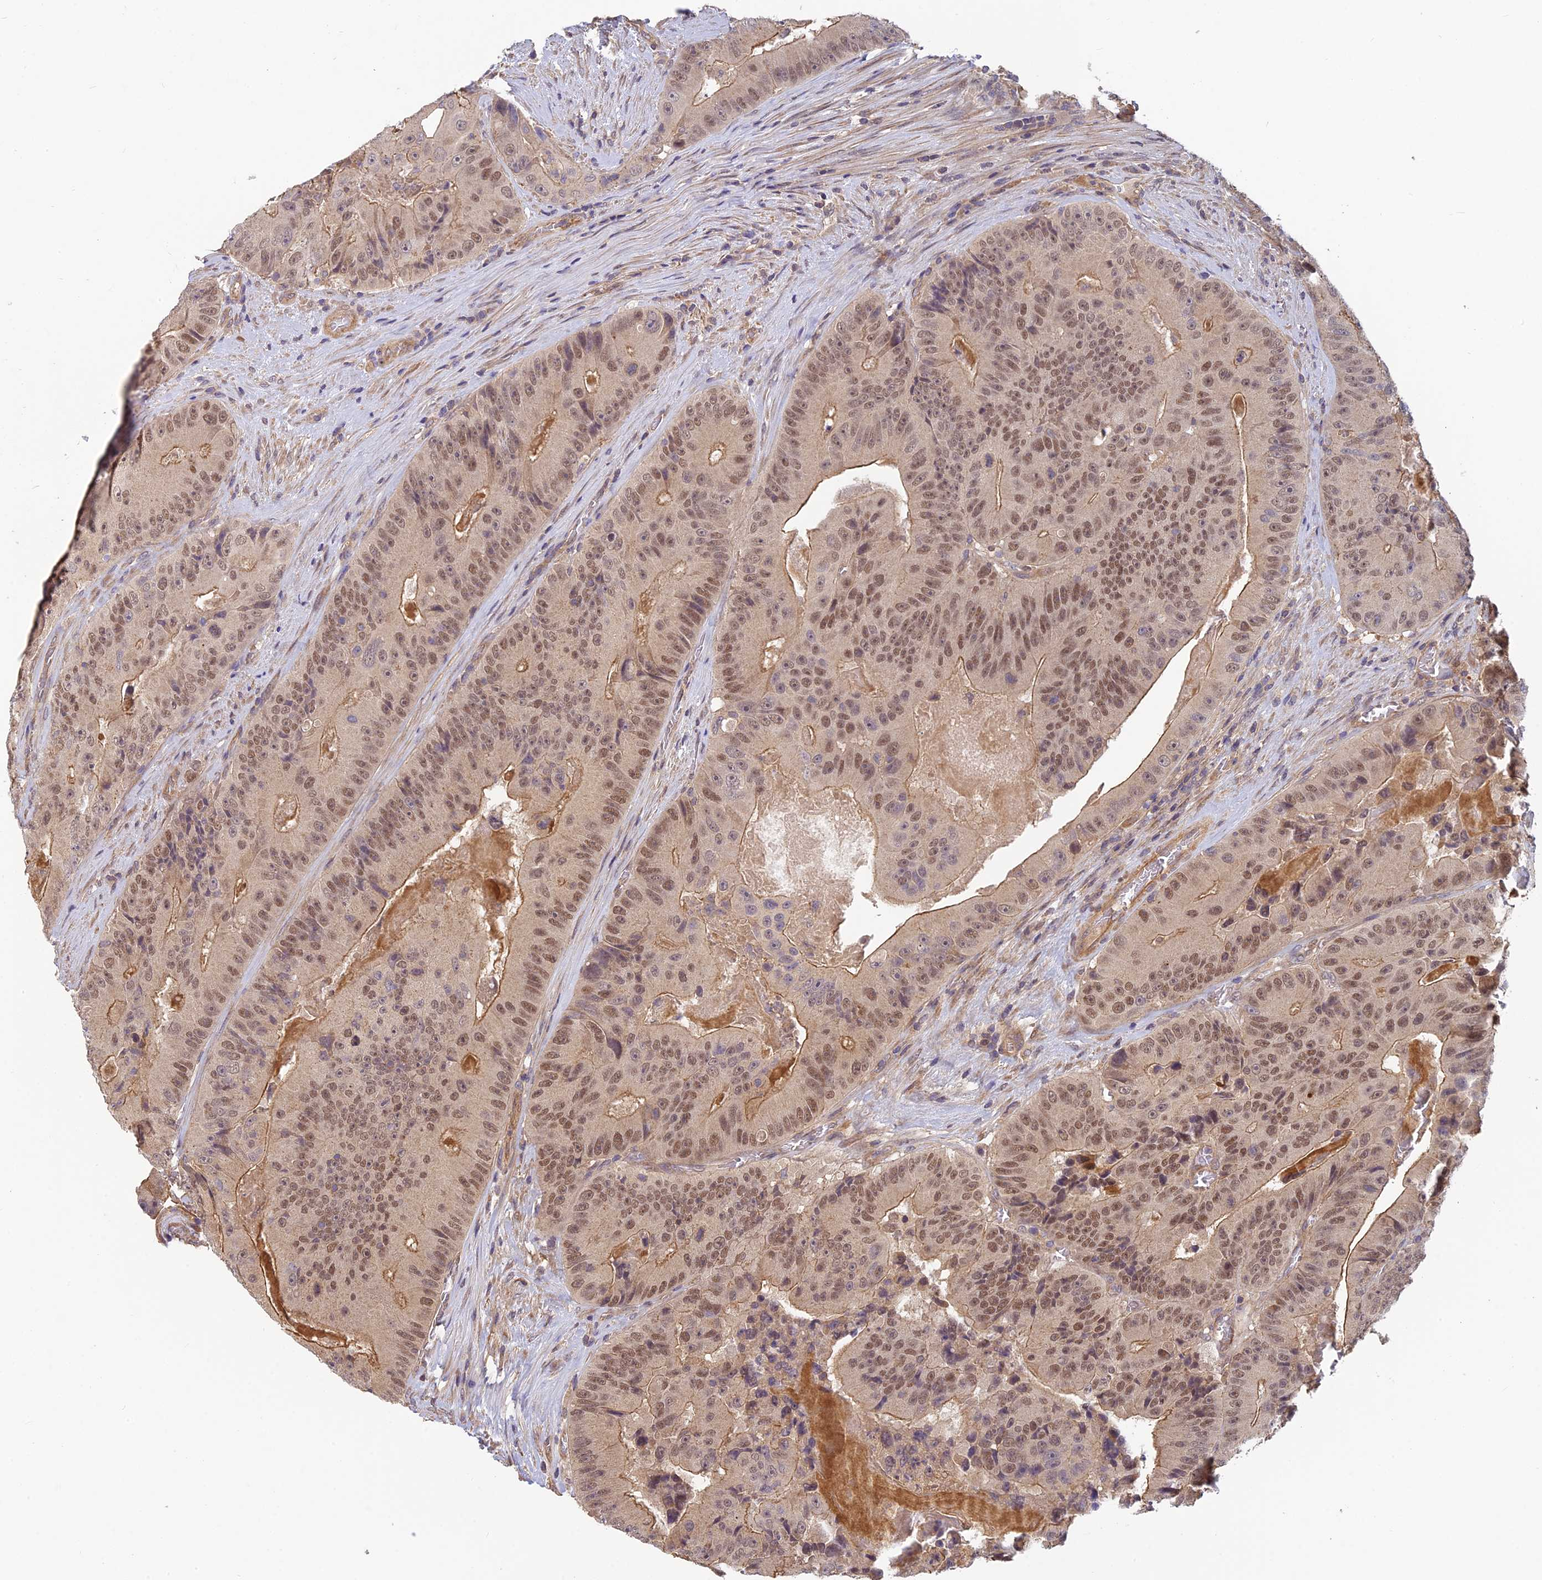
{"staining": {"intensity": "moderate", "quantity": ">75%", "location": "cytoplasmic/membranous,nuclear"}, "tissue": "colorectal cancer", "cell_type": "Tumor cells", "image_type": "cancer", "snomed": [{"axis": "morphology", "description": "Adenocarcinoma, NOS"}, {"axis": "topography", "description": "Colon"}], "caption": "Colorectal cancer stained with a protein marker demonstrates moderate staining in tumor cells.", "gene": "PIKFYVE", "patient": {"sex": "female", "age": 86}}